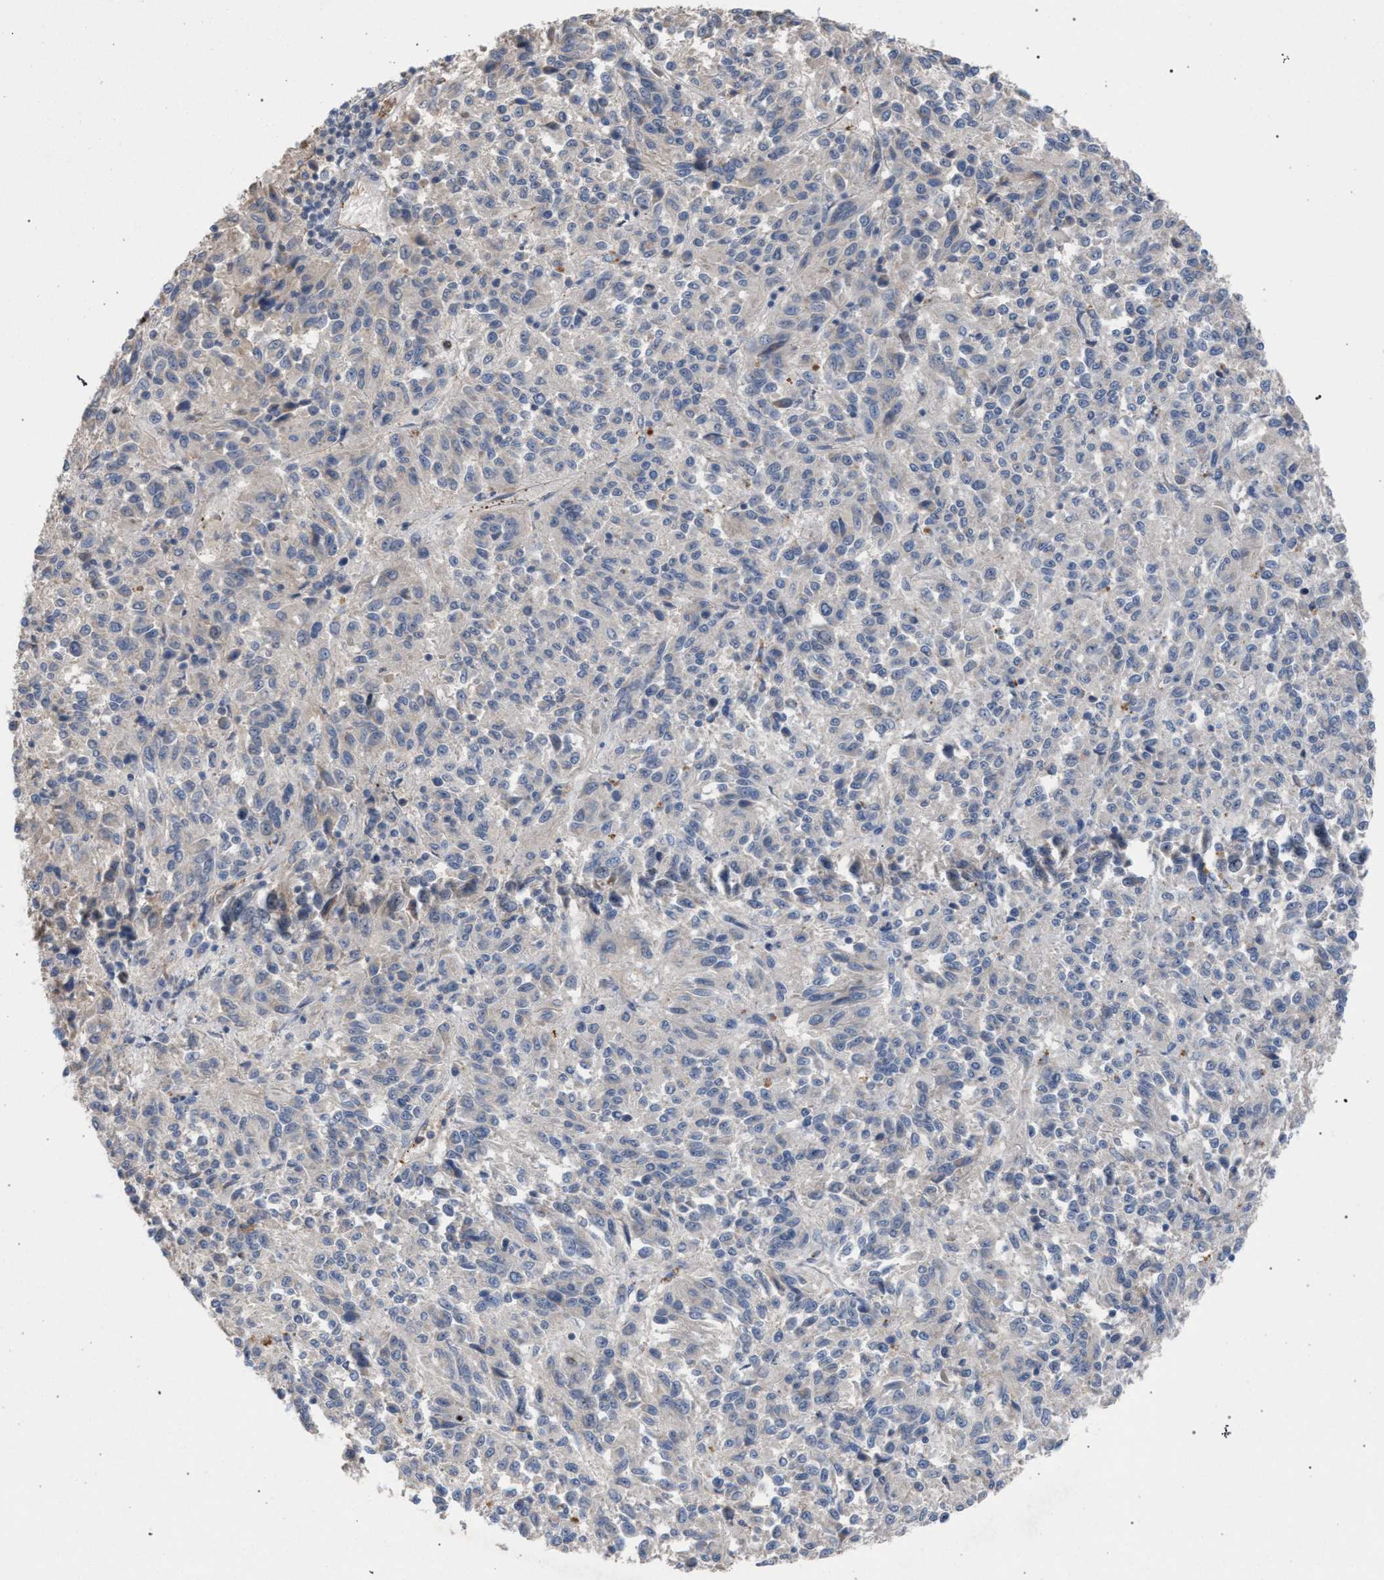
{"staining": {"intensity": "negative", "quantity": "none", "location": "none"}, "tissue": "melanoma", "cell_type": "Tumor cells", "image_type": "cancer", "snomed": [{"axis": "morphology", "description": "Malignant melanoma, Metastatic site"}, {"axis": "topography", "description": "Lung"}], "caption": "High magnification brightfield microscopy of malignant melanoma (metastatic site) stained with DAB (brown) and counterstained with hematoxylin (blue): tumor cells show no significant expression. (DAB (3,3'-diaminobenzidine) immunohistochemistry (IHC), high magnification).", "gene": "TECPR1", "patient": {"sex": "male", "age": 64}}